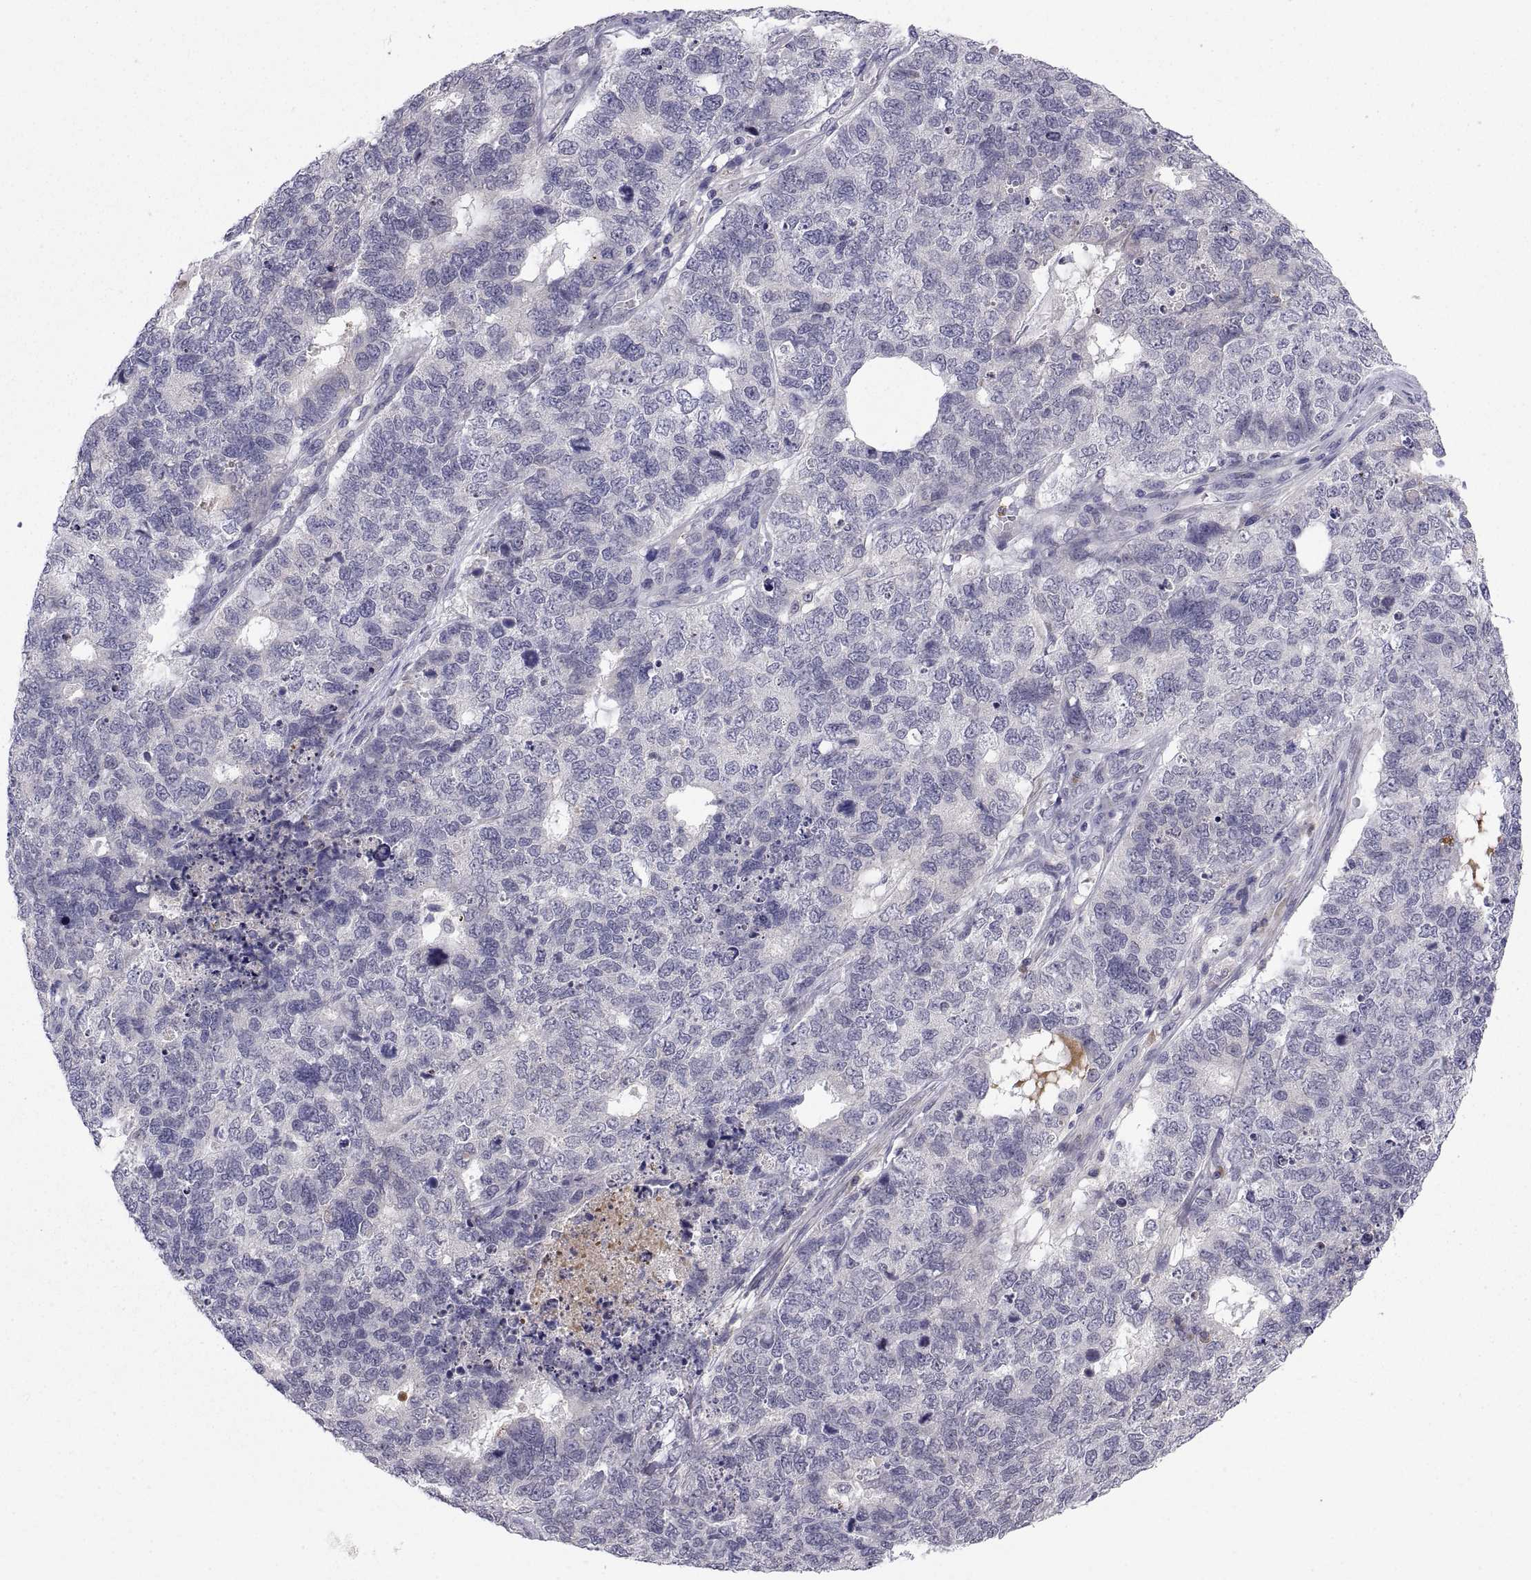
{"staining": {"intensity": "negative", "quantity": "none", "location": "none"}, "tissue": "cervical cancer", "cell_type": "Tumor cells", "image_type": "cancer", "snomed": [{"axis": "morphology", "description": "Squamous cell carcinoma, NOS"}, {"axis": "topography", "description": "Cervix"}], "caption": "IHC of squamous cell carcinoma (cervical) displays no positivity in tumor cells.", "gene": "PKP1", "patient": {"sex": "female", "age": 63}}